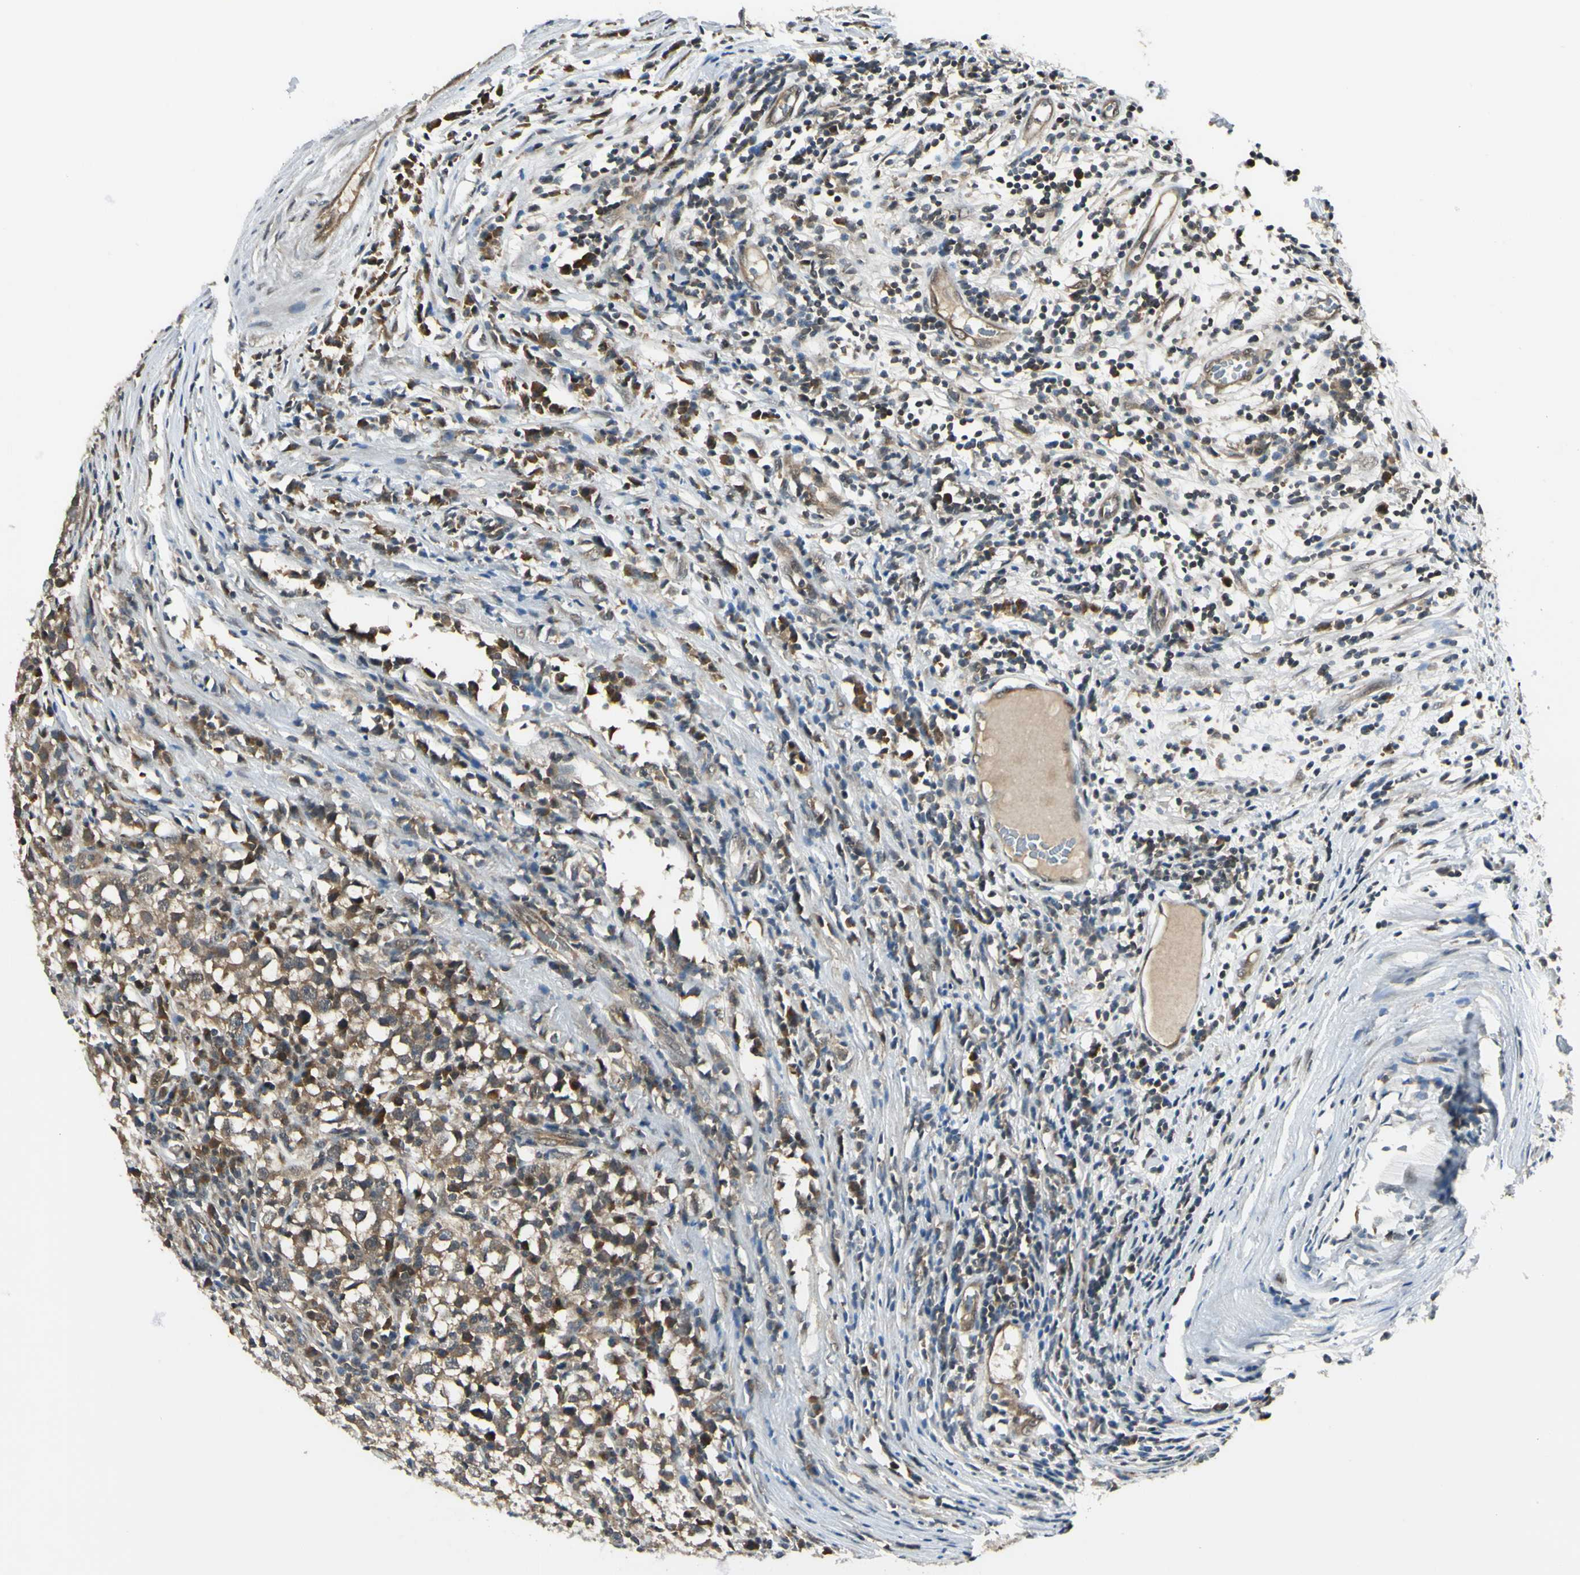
{"staining": {"intensity": "moderate", "quantity": ">75%", "location": "cytoplasmic/membranous"}, "tissue": "testis cancer", "cell_type": "Tumor cells", "image_type": "cancer", "snomed": [{"axis": "morphology", "description": "Seminoma, NOS"}, {"axis": "topography", "description": "Testis"}], "caption": "The histopathology image demonstrates staining of testis cancer (seminoma), revealing moderate cytoplasmic/membranous protein staining (brown color) within tumor cells.", "gene": "PSMD5", "patient": {"sex": "male", "age": 65}}